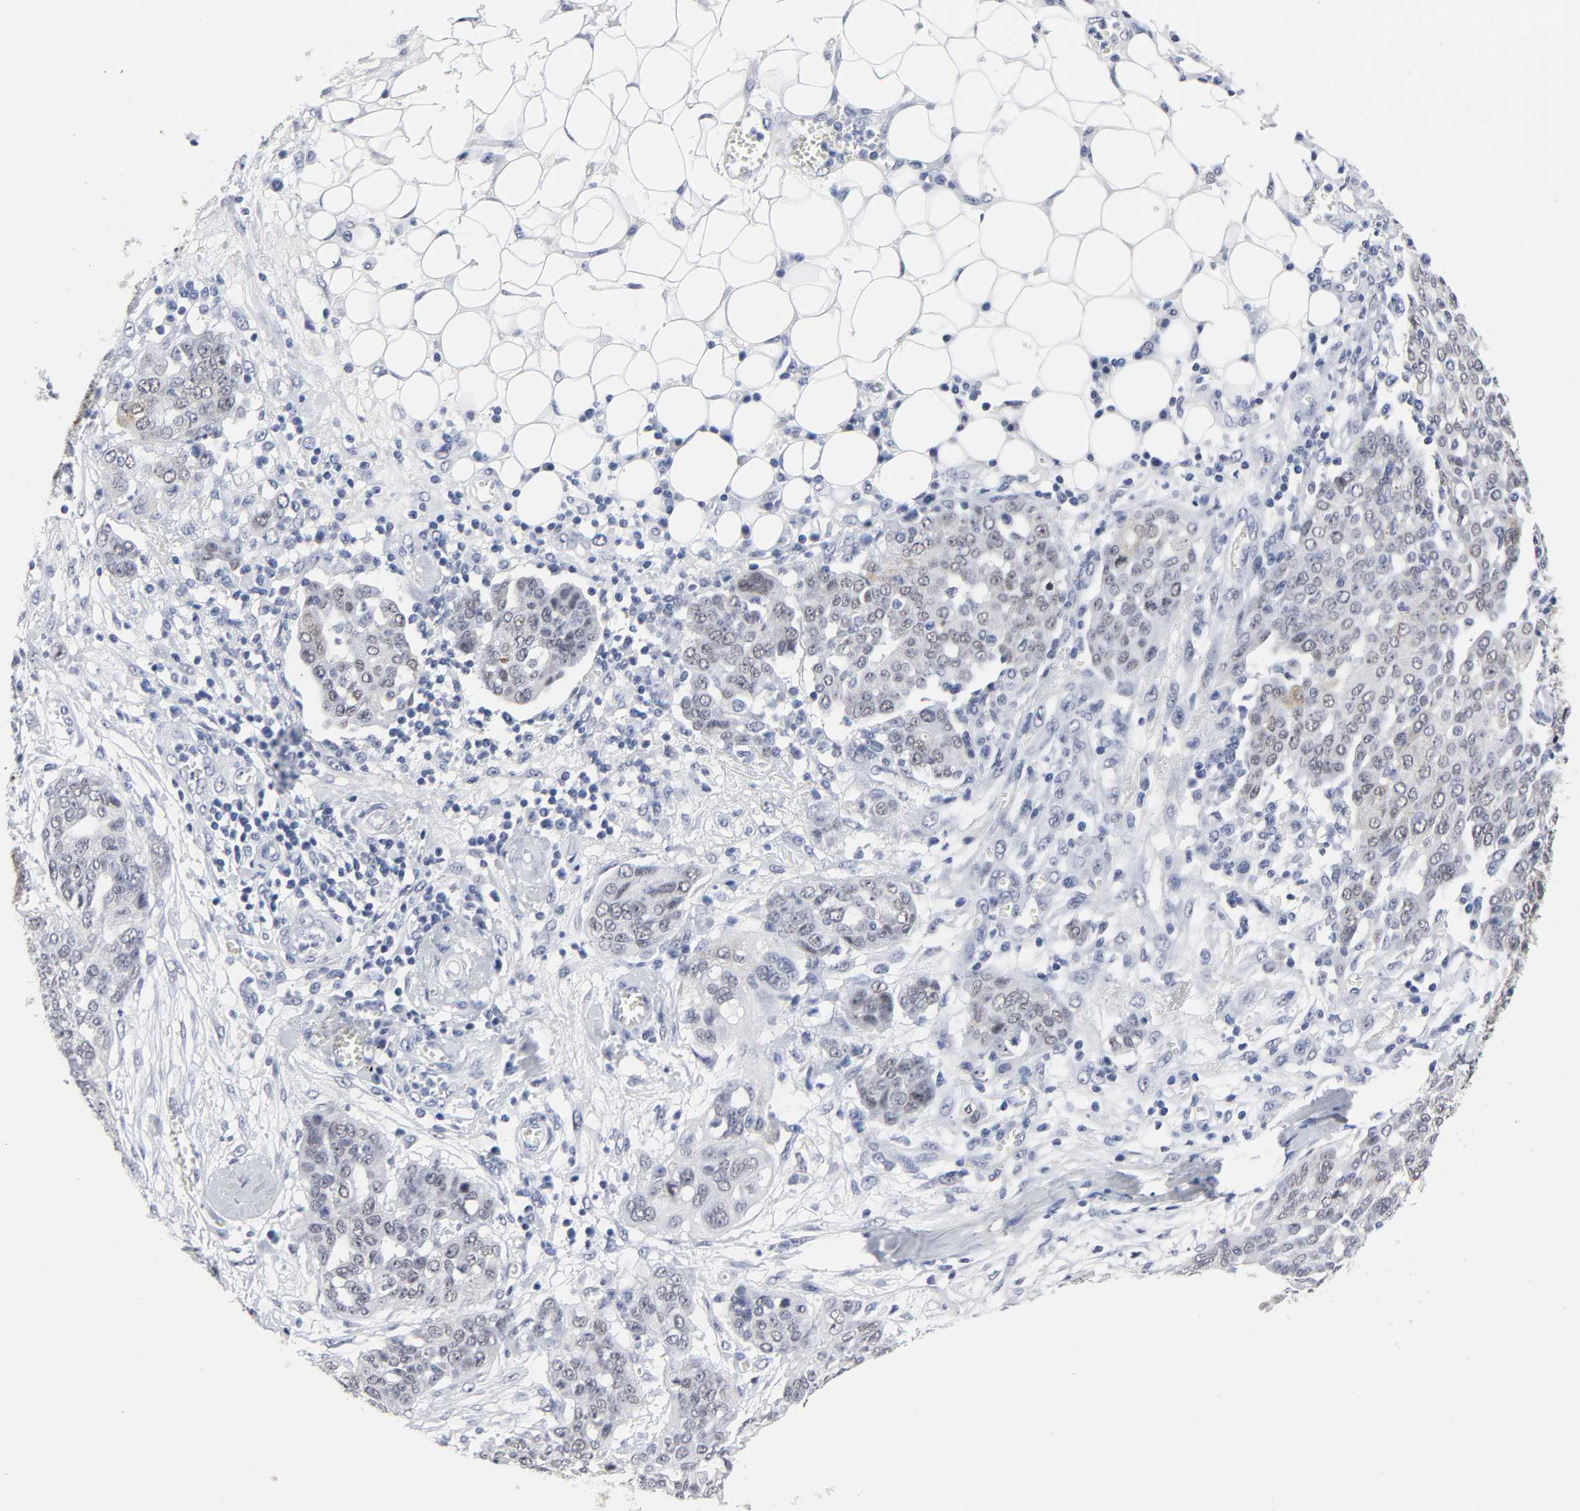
{"staining": {"intensity": "weak", "quantity": "25%-75%", "location": "cytoplasmic/membranous"}, "tissue": "ovarian cancer", "cell_type": "Tumor cells", "image_type": "cancer", "snomed": [{"axis": "morphology", "description": "Cystadenocarcinoma, serous, NOS"}, {"axis": "topography", "description": "Soft tissue"}, {"axis": "topography", "description": "Ovary"}], "caption": "Protein staining demonstrates weak cytoplasmic/membranous positivity in approximately 25%-75% of tumor cells in ovarian cancer (serous cystadenocarcinoma).", "gene": "GRHL2", "patient": {"sex": "female", "age": 57}}